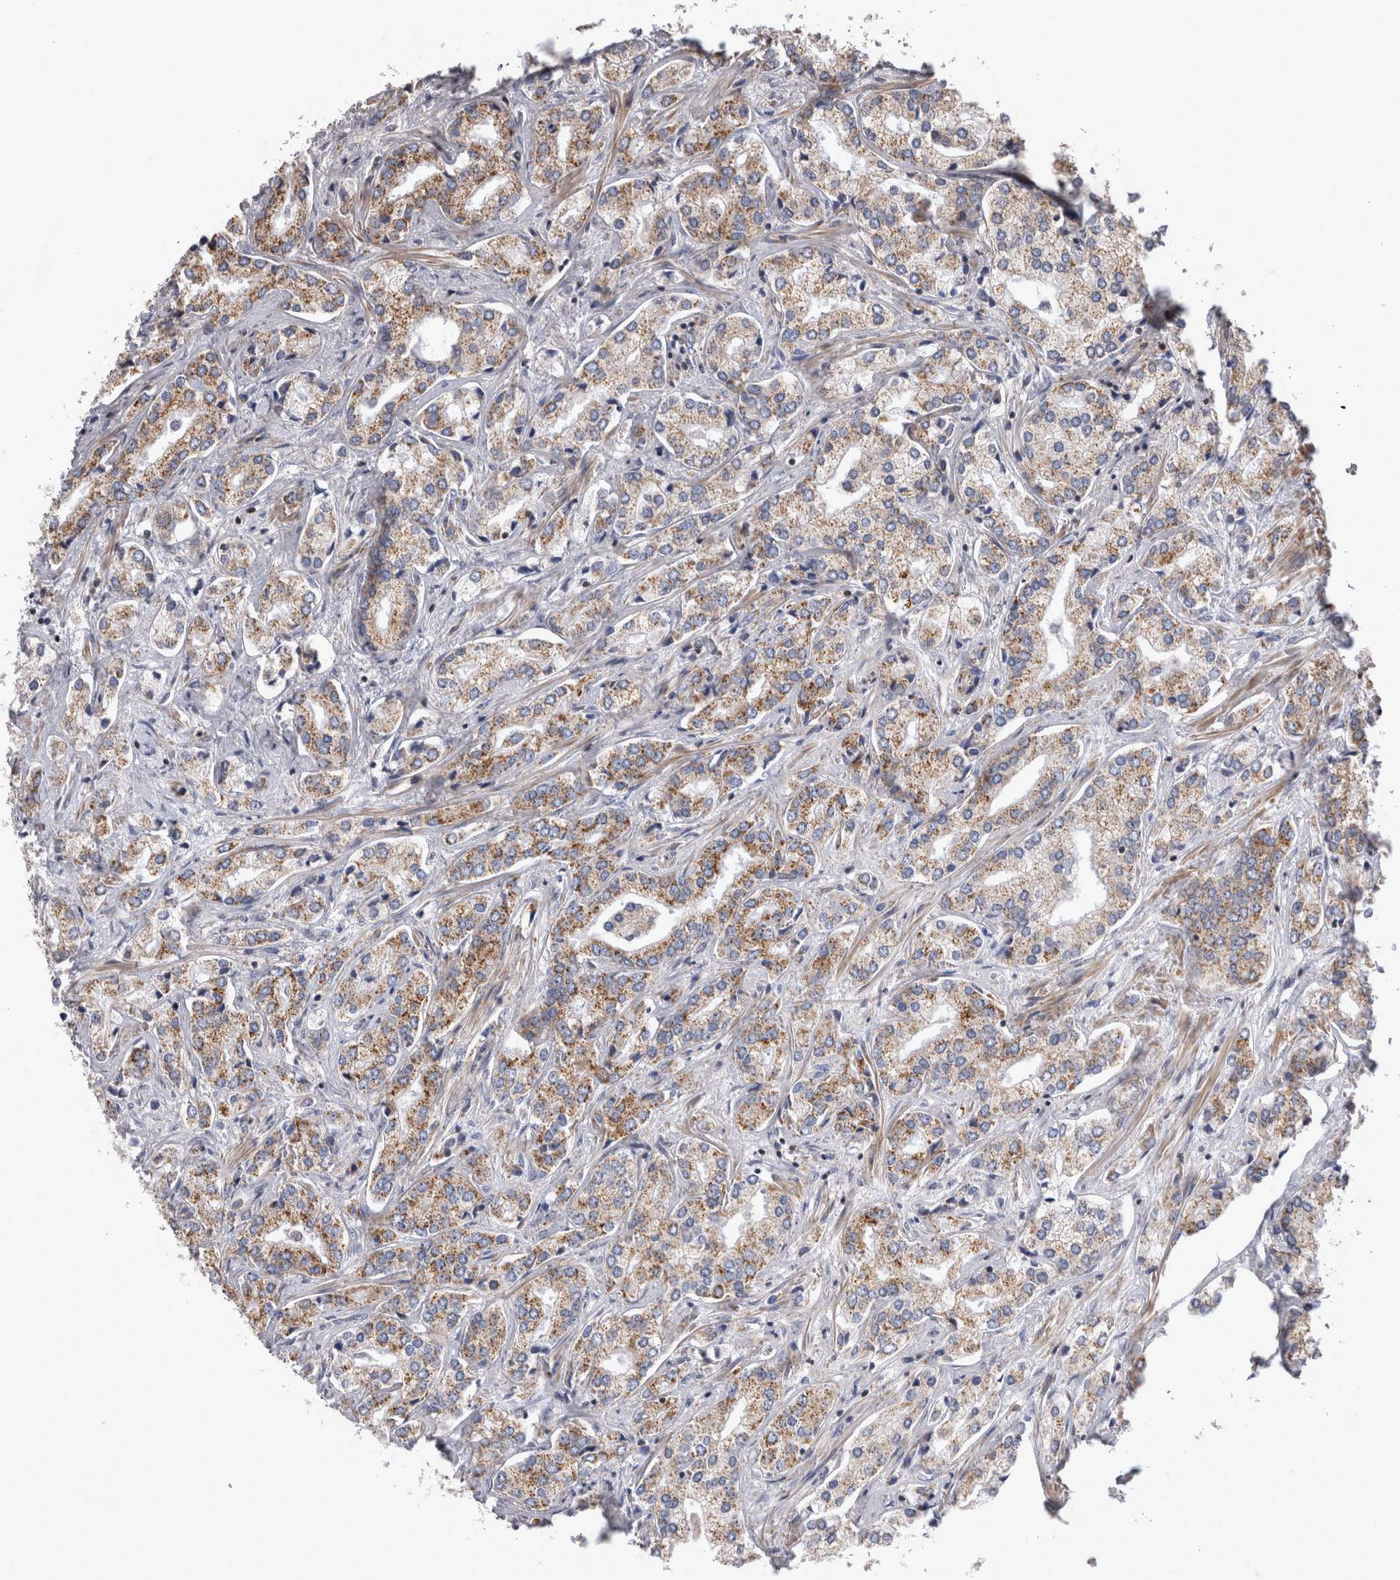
{"staining": {"intensity": "moderate", "quantity": ">75%", "location": "cytoplasmic/membranous"}, "tissue": "prostate cancer", "cell_type": "Tumor cells", "image_type": "cancer", "snomed": [{"axis": "morphology", "description": "Adenocarcinoma, High grade"}, {"axis": "topography", "description": "Prostate"}], "caption": "The immunohistochemical stain labels moderate cytoplasmic/membranous expression in tumor cells of prostate high-grade adenocarcinoma tissue.", "gene": "TSPOAP1", "patient": {"sex": "male", "age": 66}}